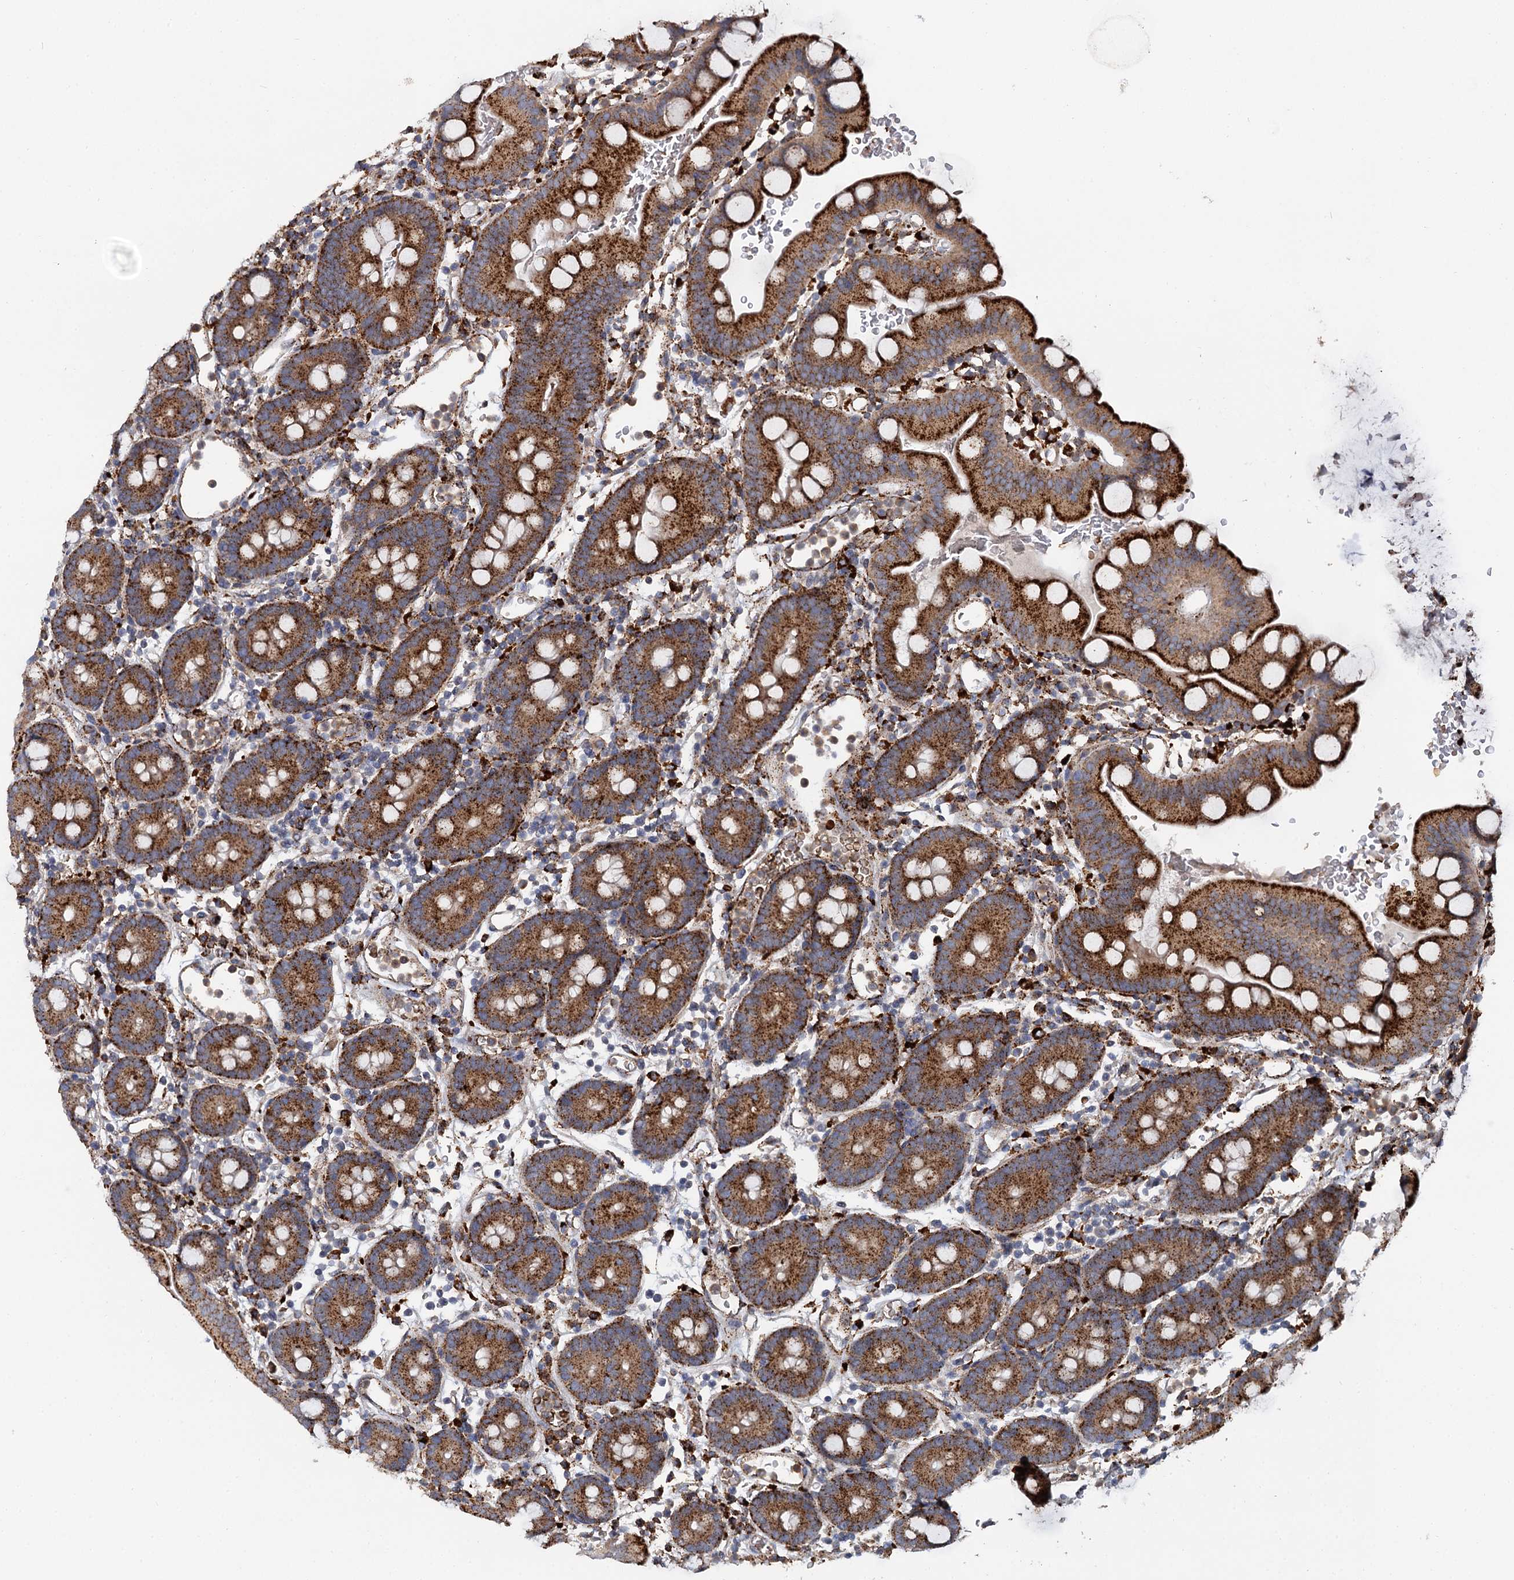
{"staining": {"intensity": "strong", "quantity": ">75%", "location": "cytoplasmic/membranous"}, "tissue": "small intestine", "cell_type": "Glandular cells", "image_type": "normal", "snomed": [{"axis": "morphology", "description": "Normal tissue, NOS"}, {"axis": "topography", "description": "Stomach, upper"}, {"axis": "topography", "description": "Stomach, lower"}, {"axis": "topography", "description": "Small intestine"}], "caption": "Brown immunohistochemical staining in benign small intestine displays strong cytoplasmic/membranous expression in about >75% of glandular cells.", "gene": "GBA1", "patient": {"sex": "male", "age": 68}}